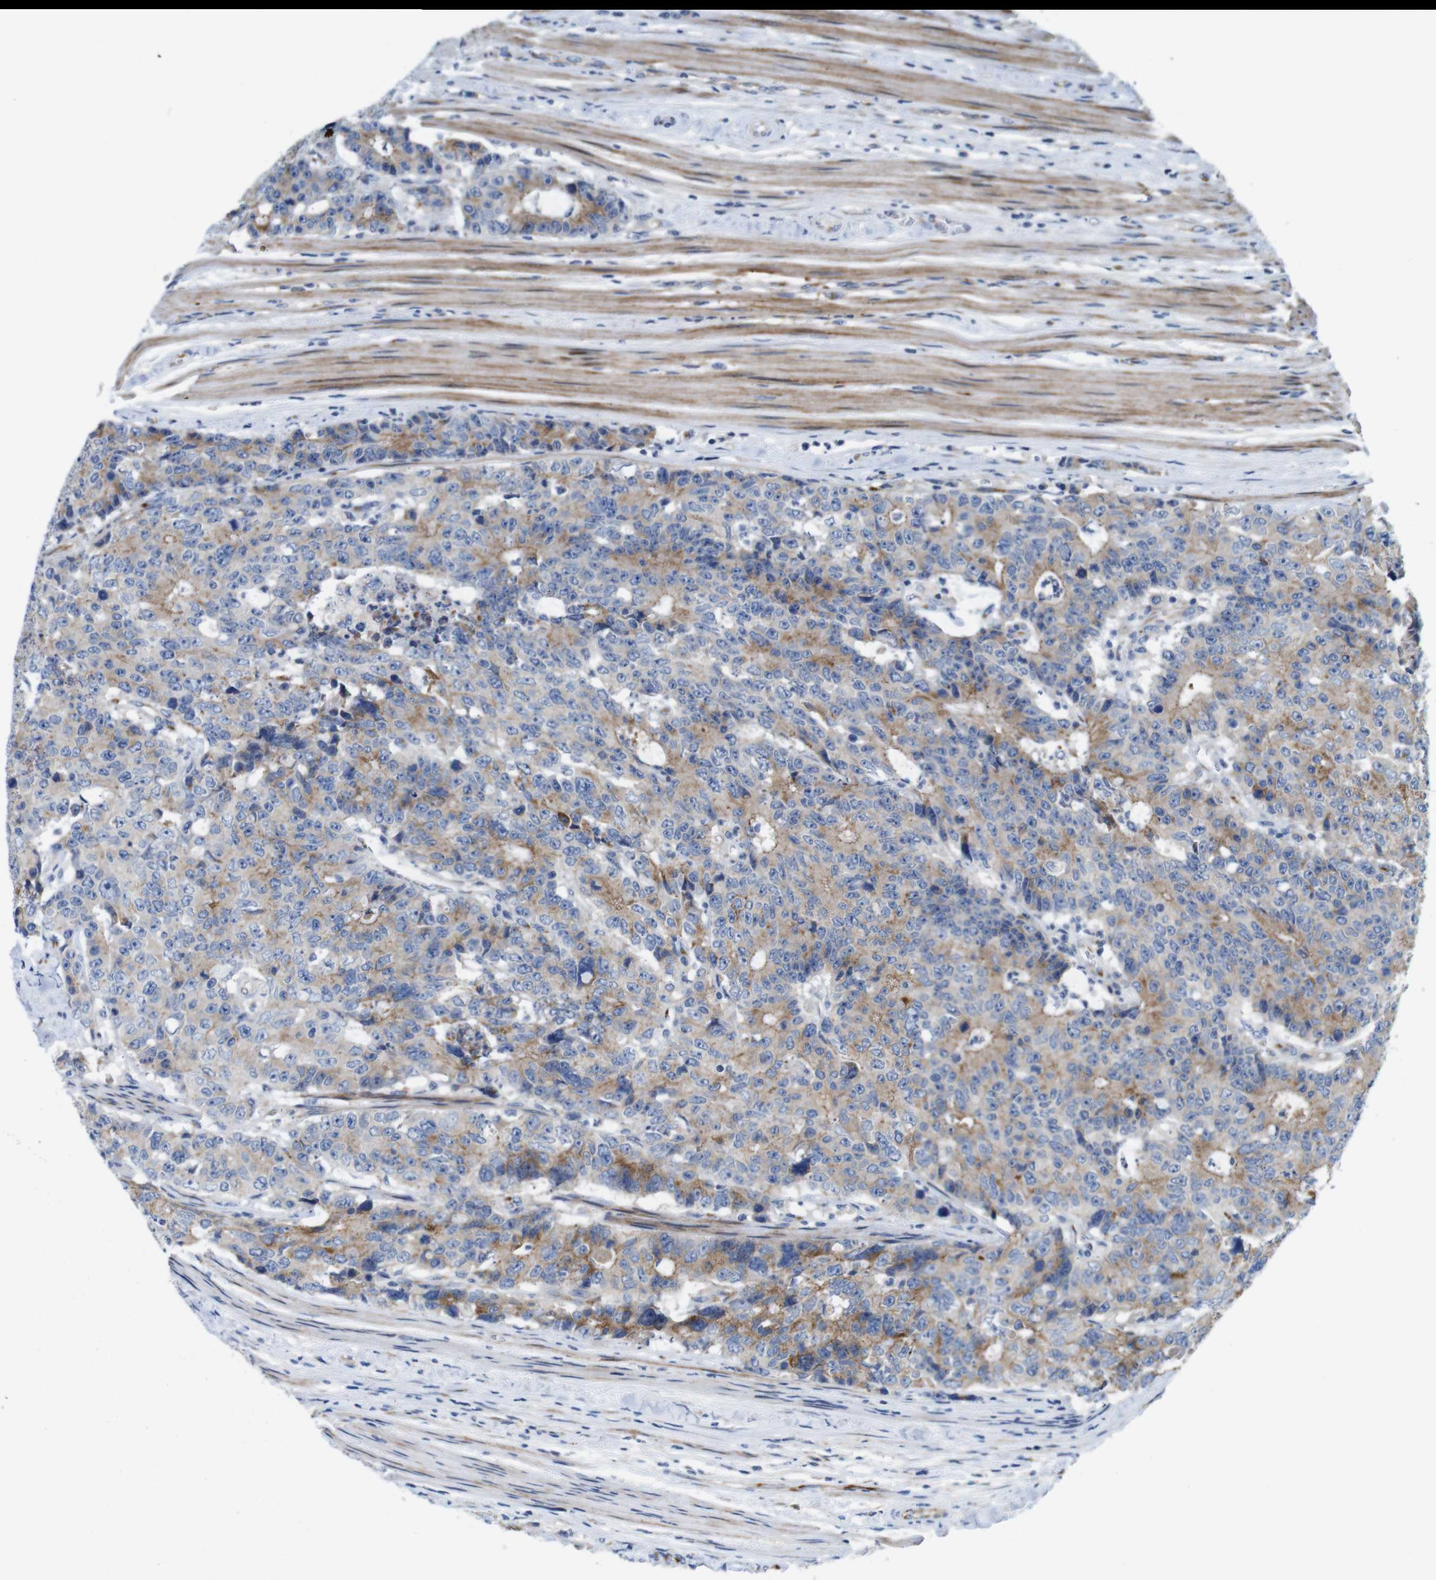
{"staining": {"intensity": "moderate", "quantity": ">75%", "location": "cytoplasmic/membranous"}, "tissue": "colorectal cancer", "cell_type": "Tumor cells", "image_type": "cancer", "snomed": [{"axis": "morphology", "description": "Adenocarcinoma, NOS"}, {"axis": "topography", "description": "Colon"}], "caption": "This micrograph displays IHC staining of colorectal cancer, with medium moderate cytoplasmic/membranous staining in about >75% of tumor cells.", "gene": "EFCAB14", "patient": {"sex": "female", "age": 86}}